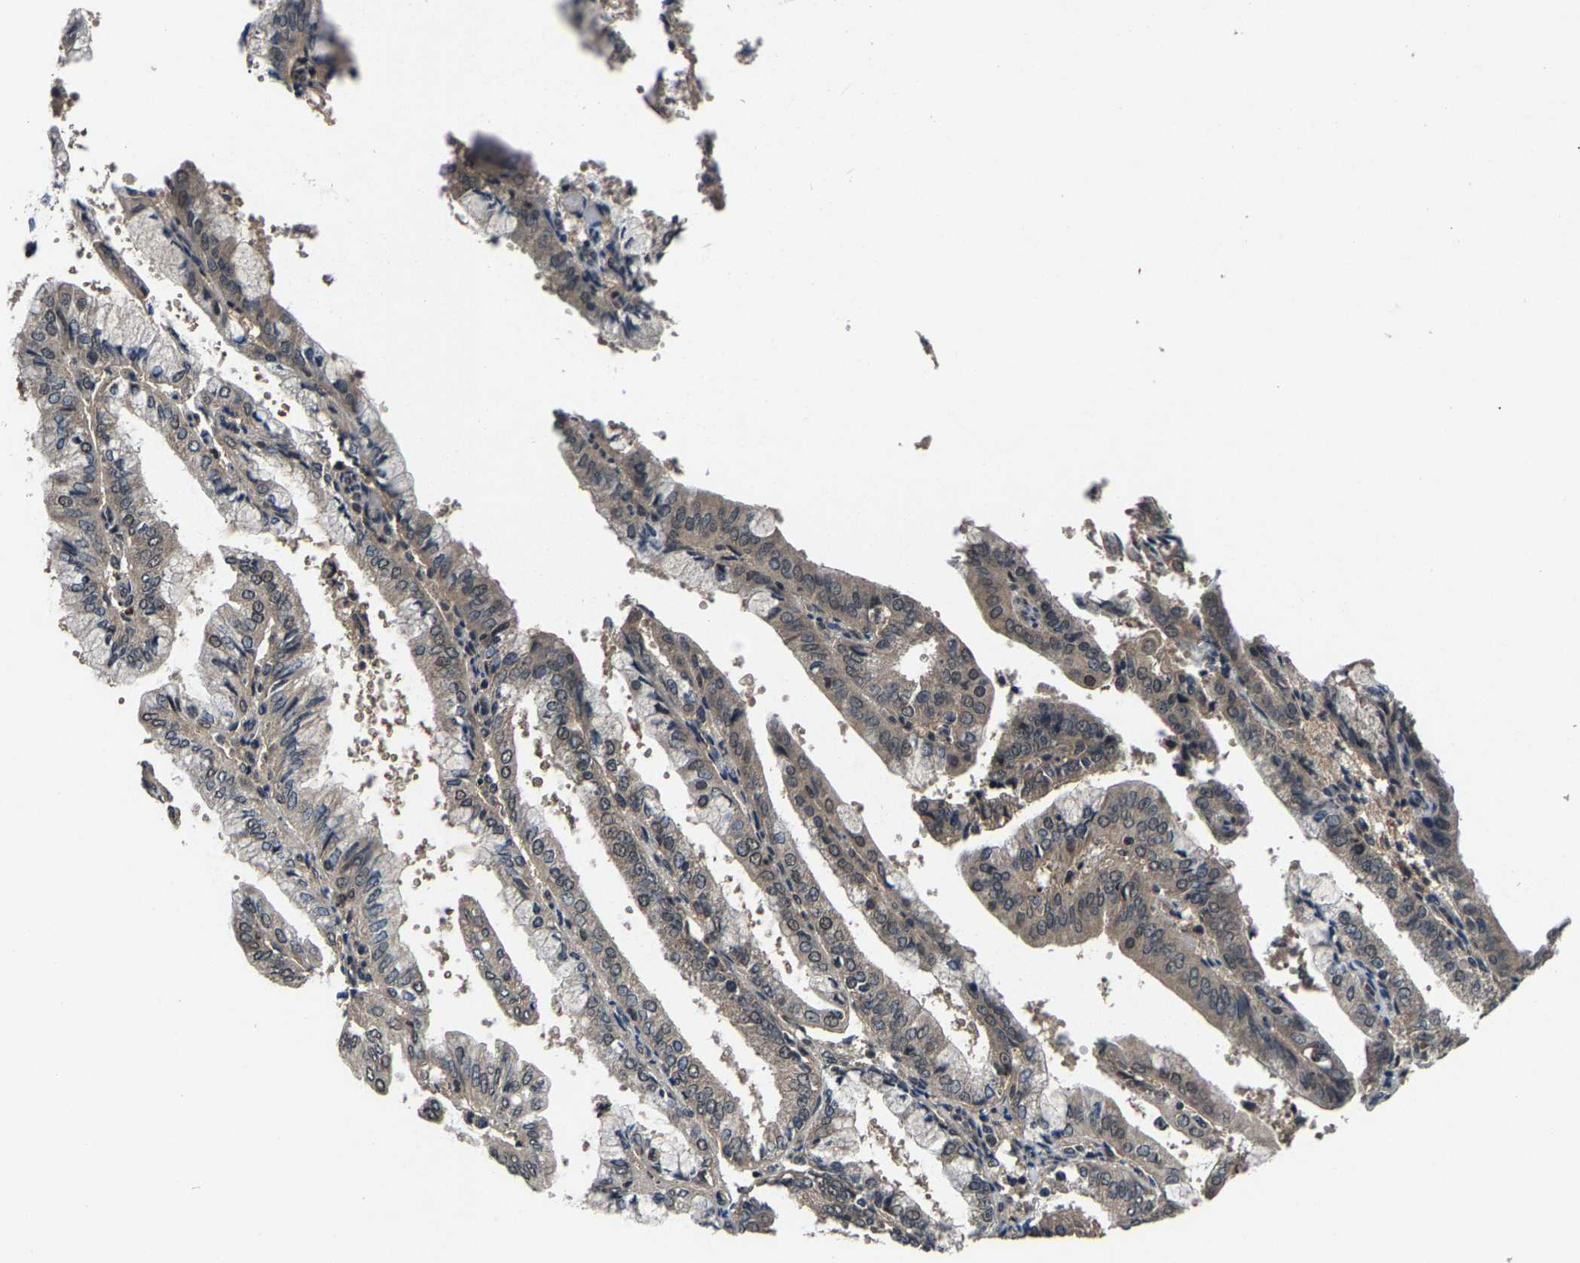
{"staining": {"intensity": "weak", "quantity": ">75%", "location": "cytoplasmic/membranous,nuclear"}, "tissue": "endometrial cancer", "cell_type": "Tumor cells", "image_type": "cancer", "snomed": [{"axis": "morphology", "description": "Adenocarcinoma, NOS"}, {"axis": "topography", "description": "Endometrium"}], "caption": "Immunohistochemical staining of adenocarcinoma (endometrial) exhibits low levels of weak cytoplasmic/membranous and nuclear protein positivity in approximately >75% of tumor cells.", "gene": "HUWE1", "patient": {"sex": "female", "age": 63}}